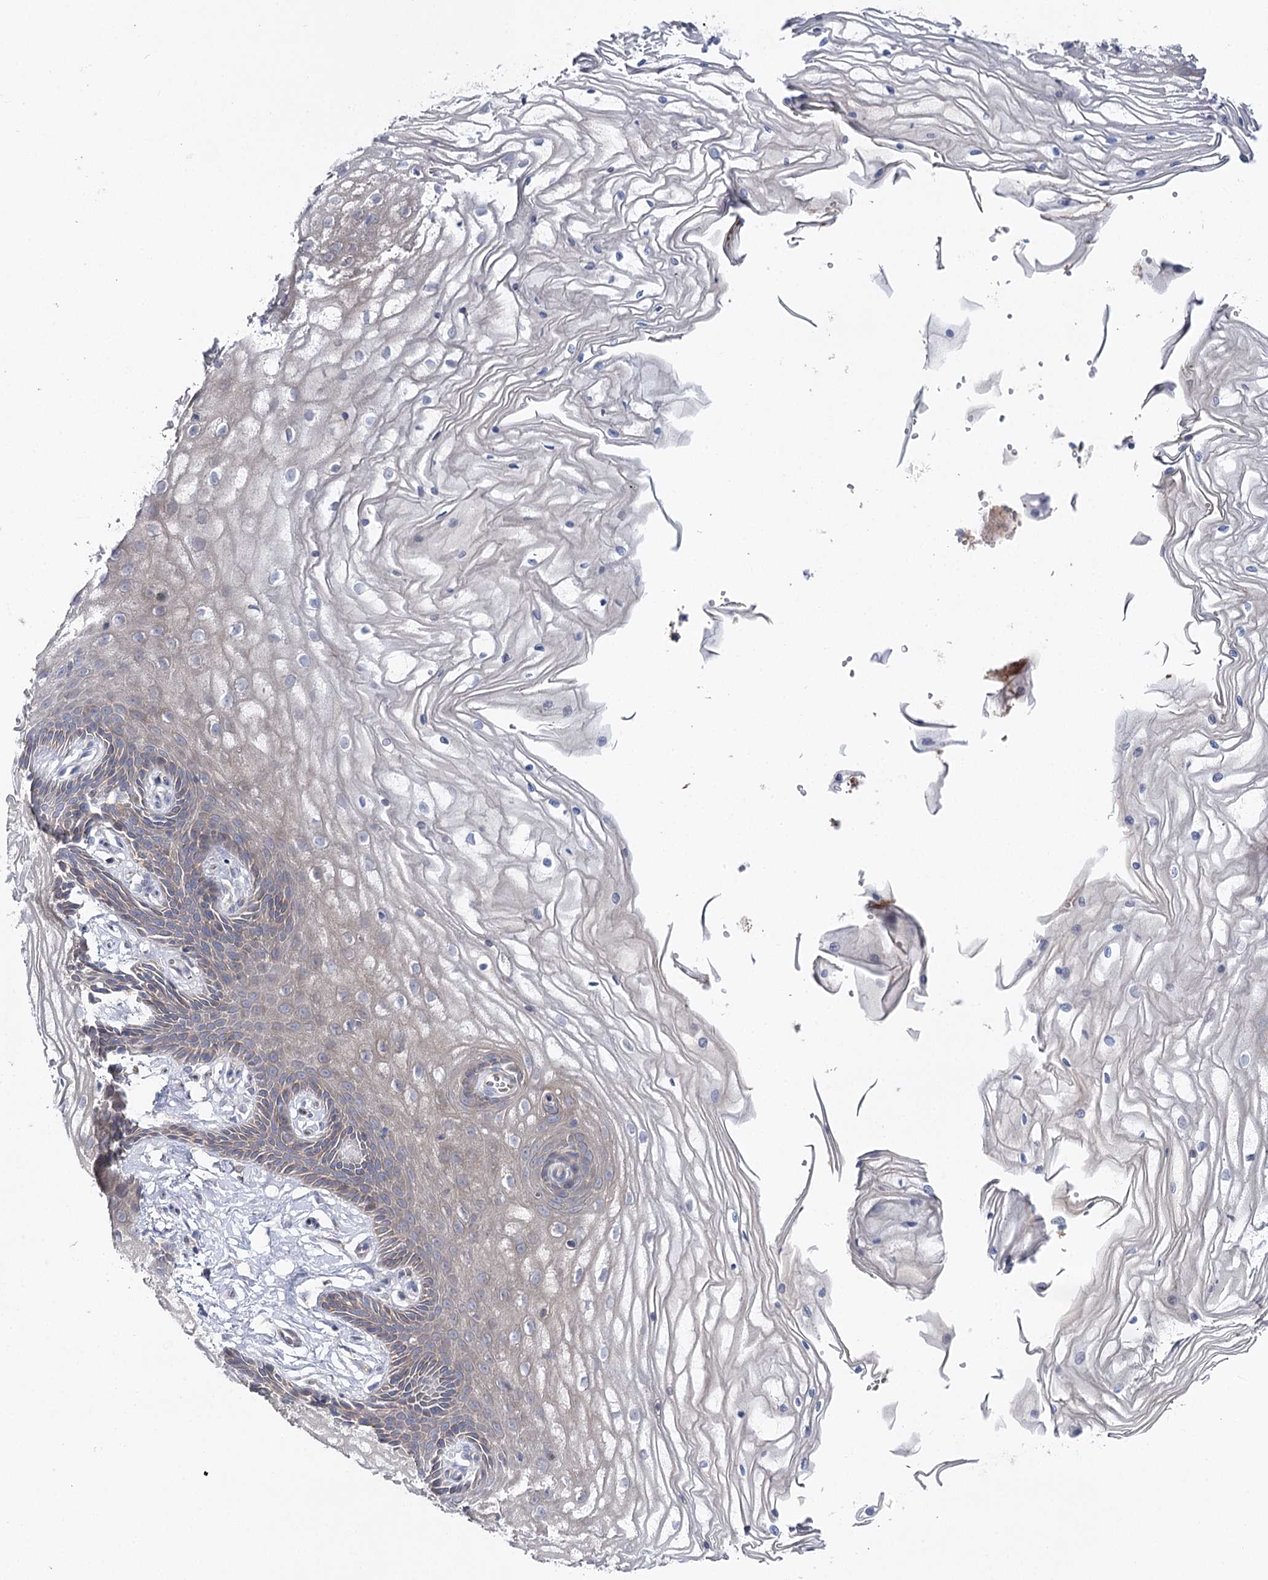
{"staining": {"intensity": "negative", "quantity": "none", "location": "none"}, "tissue": "vagina", "cell_type": "Squamous epithelial cells", "image_type": "normal", "snomed": [{"axis": "morphology", "description": "Normal tissue, NOS"}, {"axis": "topography", "description": "Vagina"}, {"axis": "topography", "description": "Cervix"}], "caption": "IHC micrograph of benign vagina stained for a protein (brown), which exhibits no positivity in squamous epithelial cells.", "gene": "LRRC14B", "patient": {"sex": "female", "age": 40}}